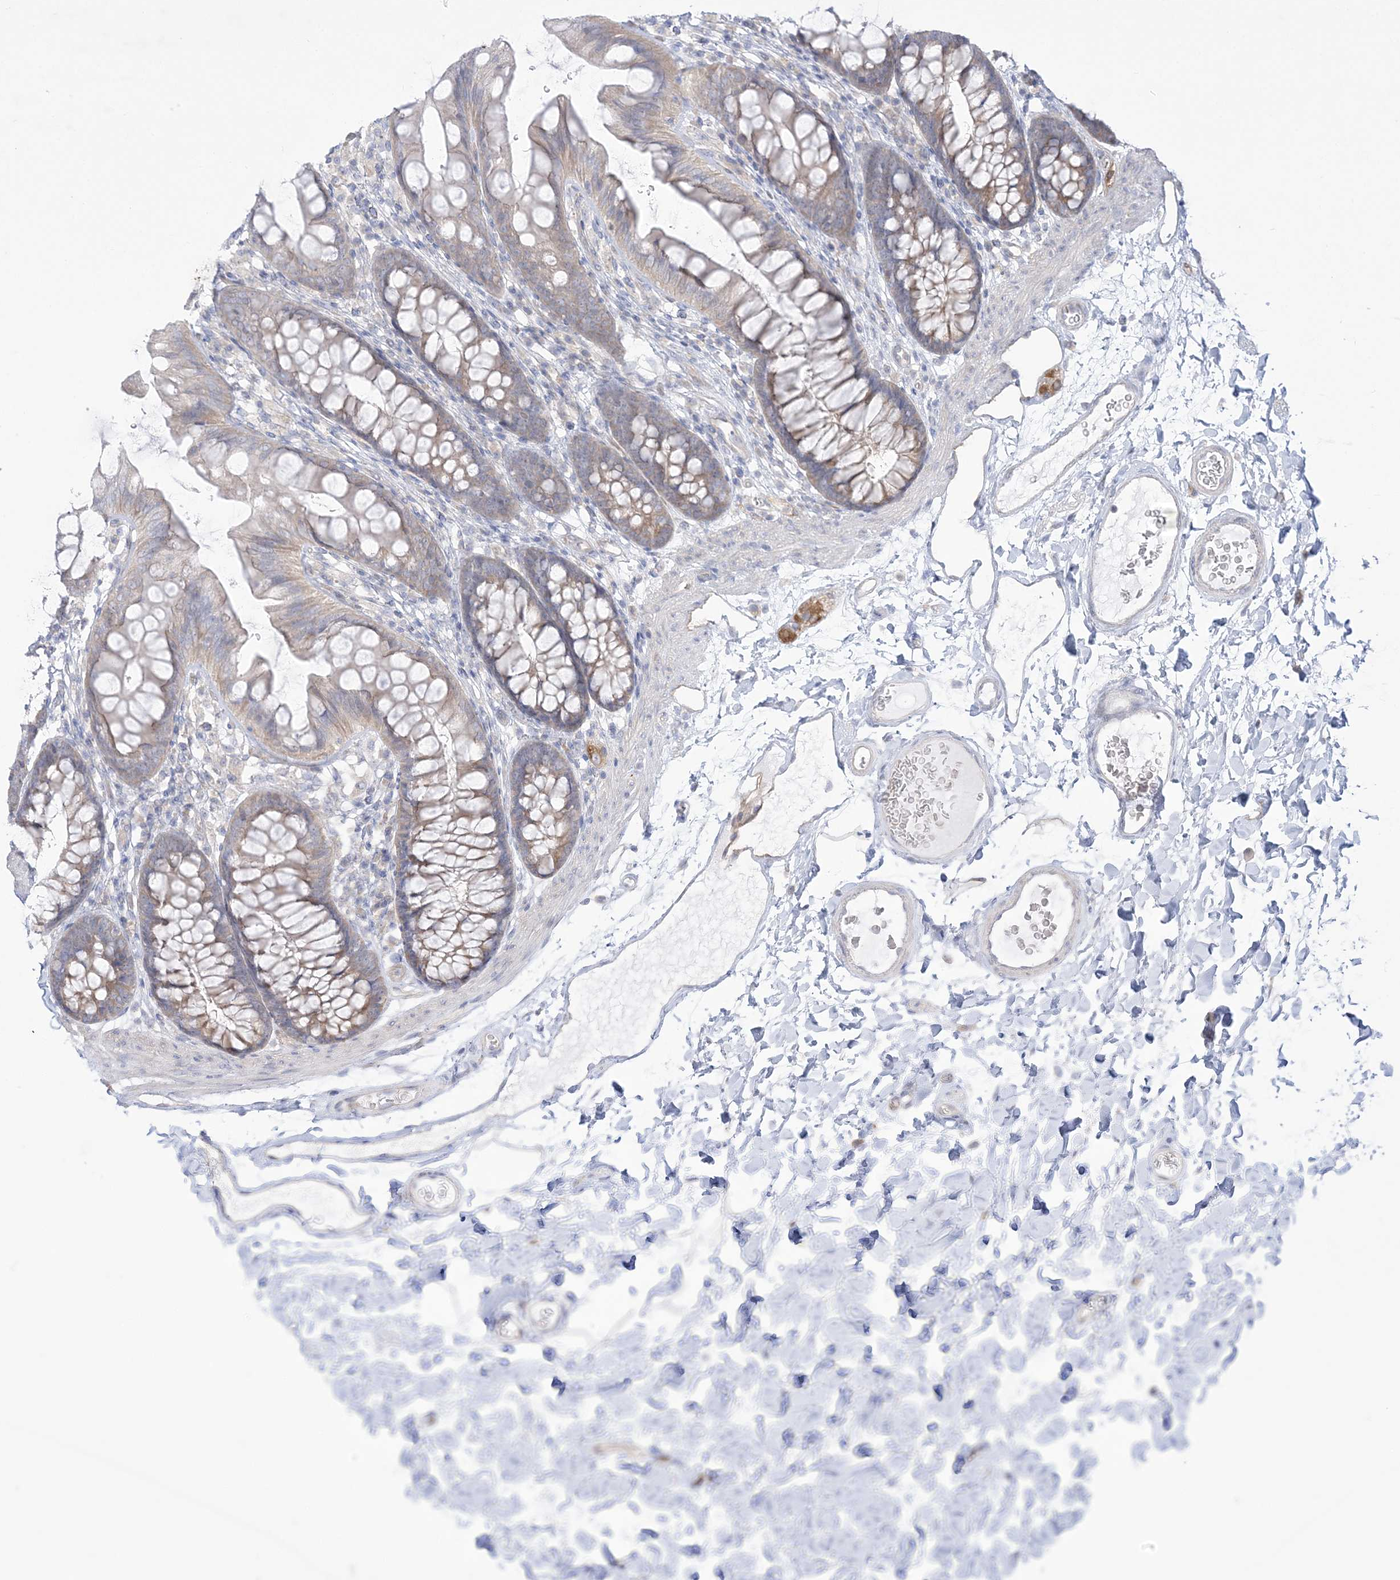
{"staining": {"intensity": "negative", "quantity": "none", "location": "none"}, "tissue": "colon", "cell_type": "Endothelial cells", "image_type": "normal", "snomed": [{"axis": "morphology", "description": "Normal tissue, NOS"}, {"axis": "topography", "description": "Colon"}], "caption": "Endothelial cells are negative for brown protein staining in benign colon. (Immunohistochemistry, brightfield microscopy, high magnification).", "gene": "FARSB", "patient": {"sex": "female", "age": 62}}